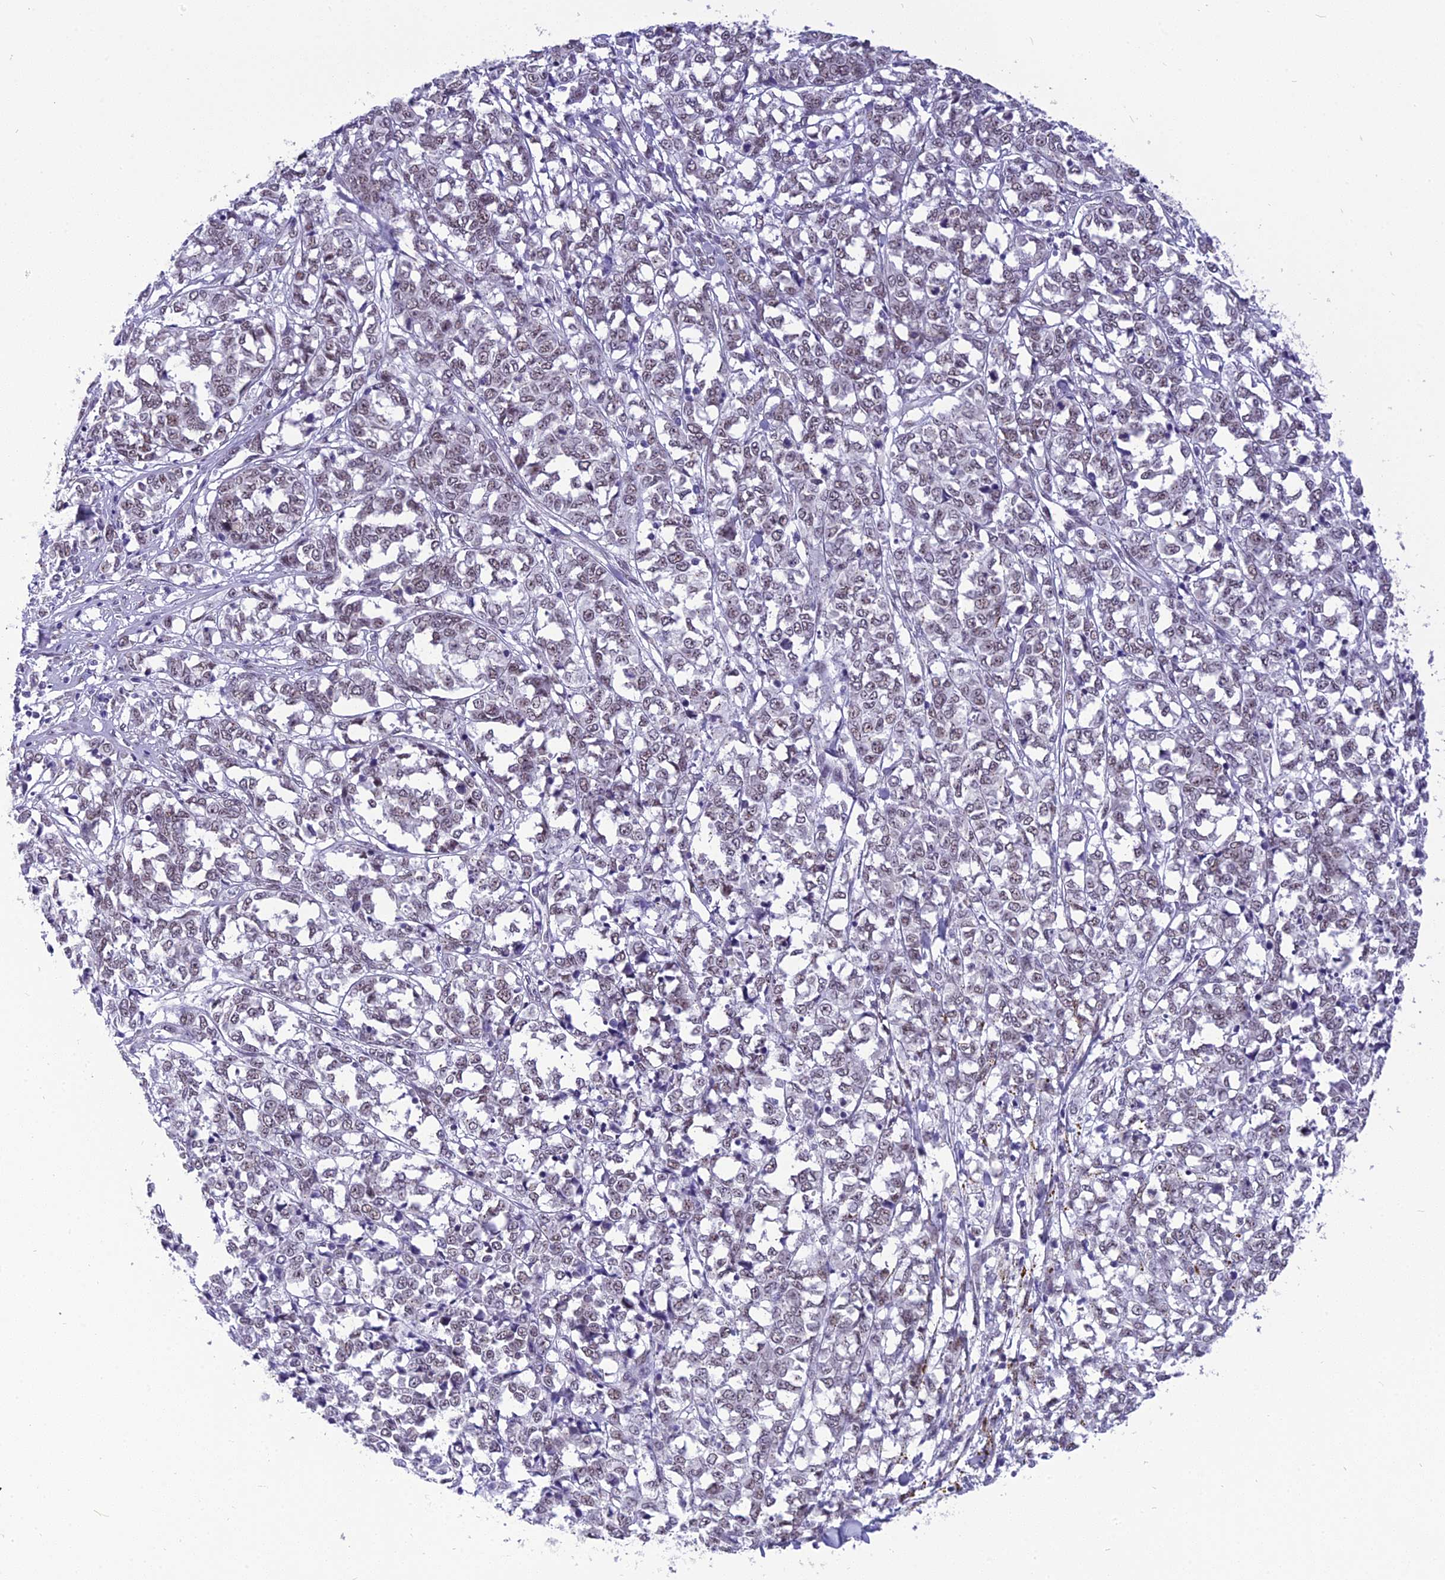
{"staining": {"intensity": "negative", "quantity": "none", "location": "none"}, "tissue": "melanoma", "cell_type": "Tumor cells", "image_type": "cancer", "snomed": [{"axis": "morphology", "description": "Malignant melanoma, NOS"}, {"axis": "topography", "description": "Skin"}], "caption": "Photomicrograph shows no protein positivity in tumor cells of malignant melanoma tissue.", "gene": "IRF2BP1", "patient": {"sex": "female", "age": 72}}